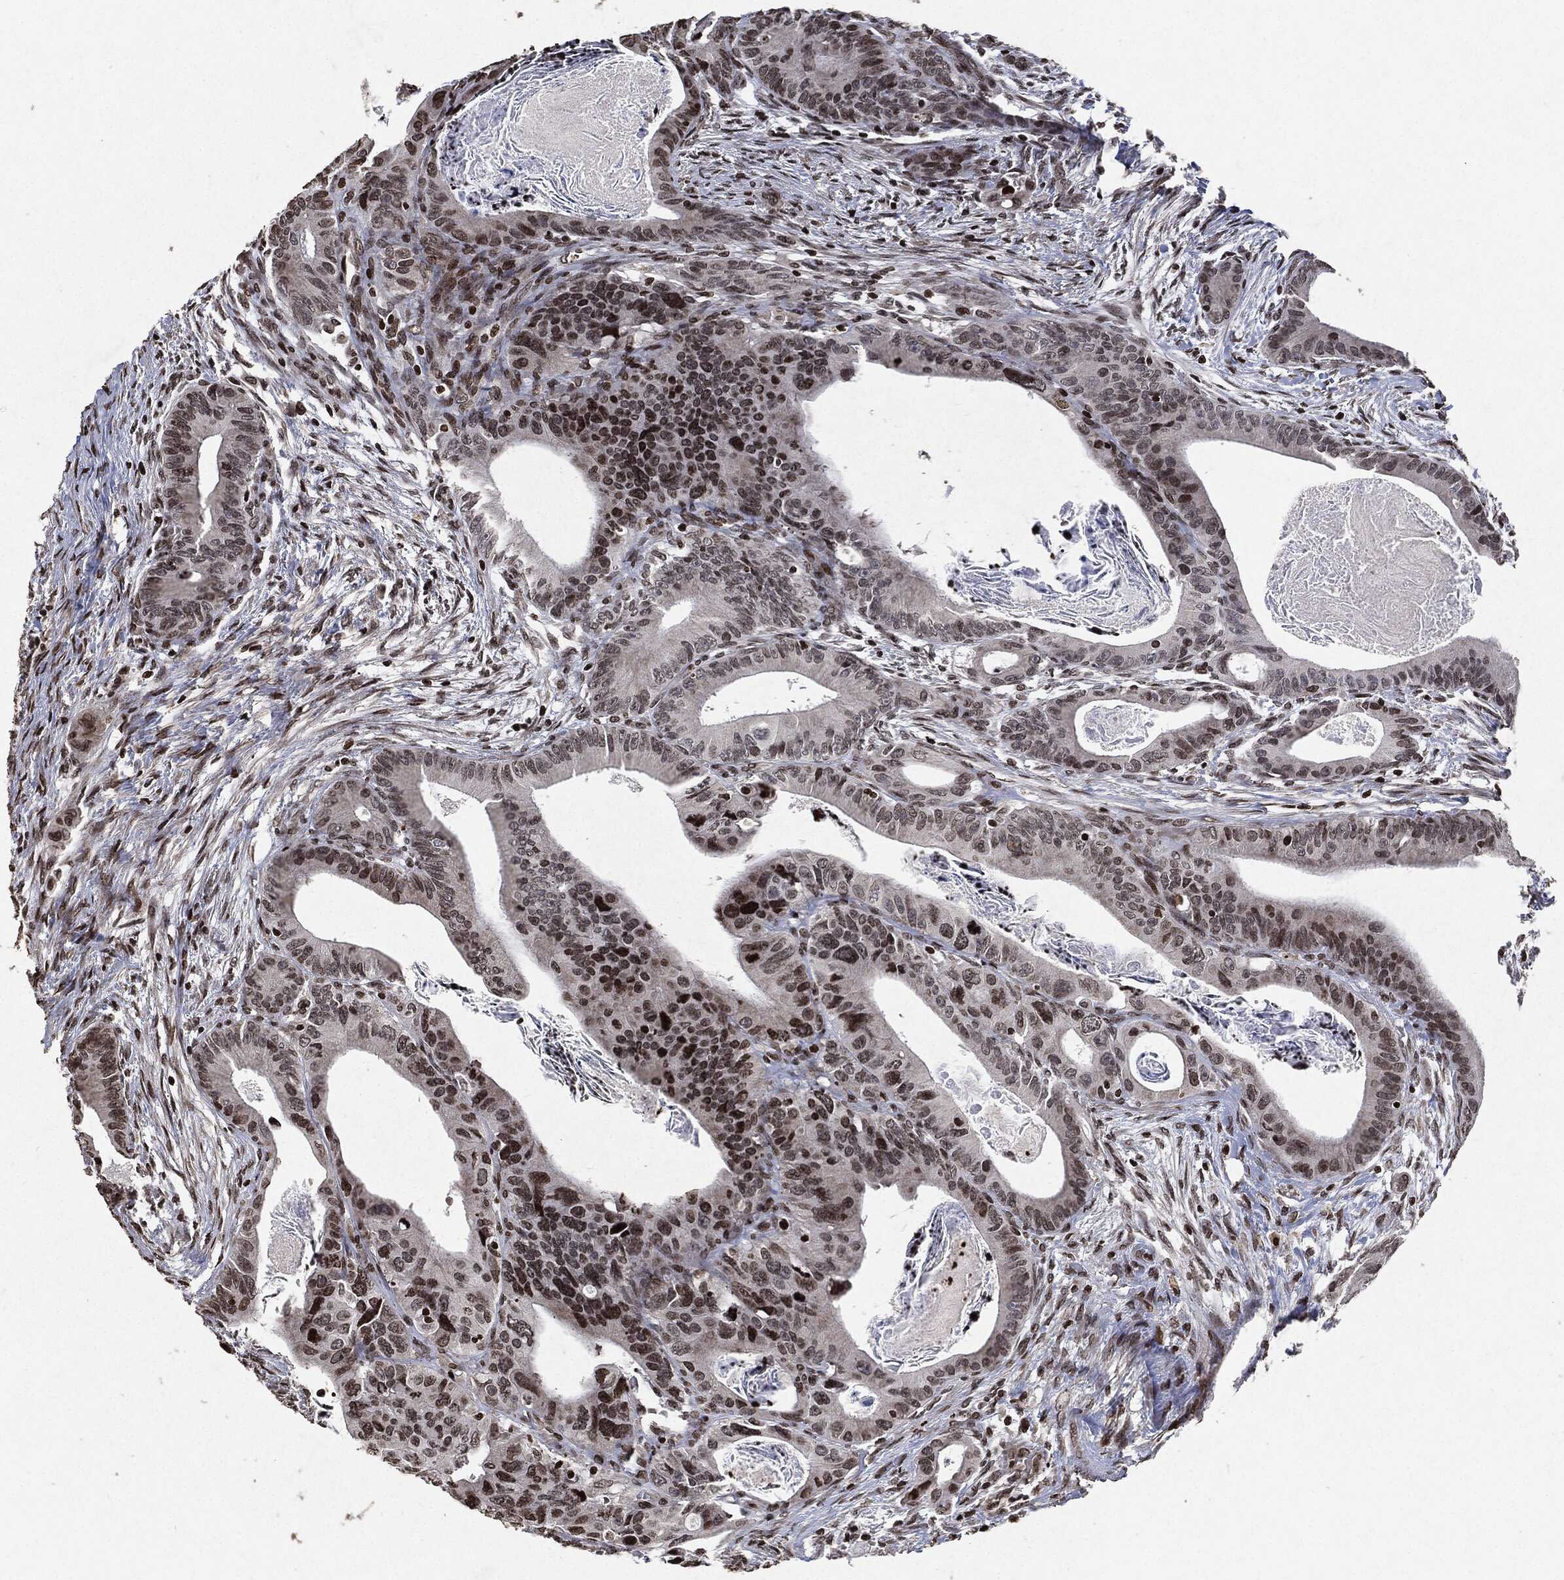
{"staining": {"intensity": "strong", "quantity": "25%-75%", "location": "nuclear"}, "tissue": "colorectal cancer", "cell_type": "Tumor cells", "image_type": "cancer", "snomed": [{"axis": "morphology", "description": "Adenocarcinoma, NOS"}, {"axis": "topography", "description": "Rectum"}], "caption": "Human colorectal adenocarcinoma stained with a protein marker exhibits strong staining in tumor cells.", "gene": "JUN", "patient": {"sex": "male", "age": 64}}